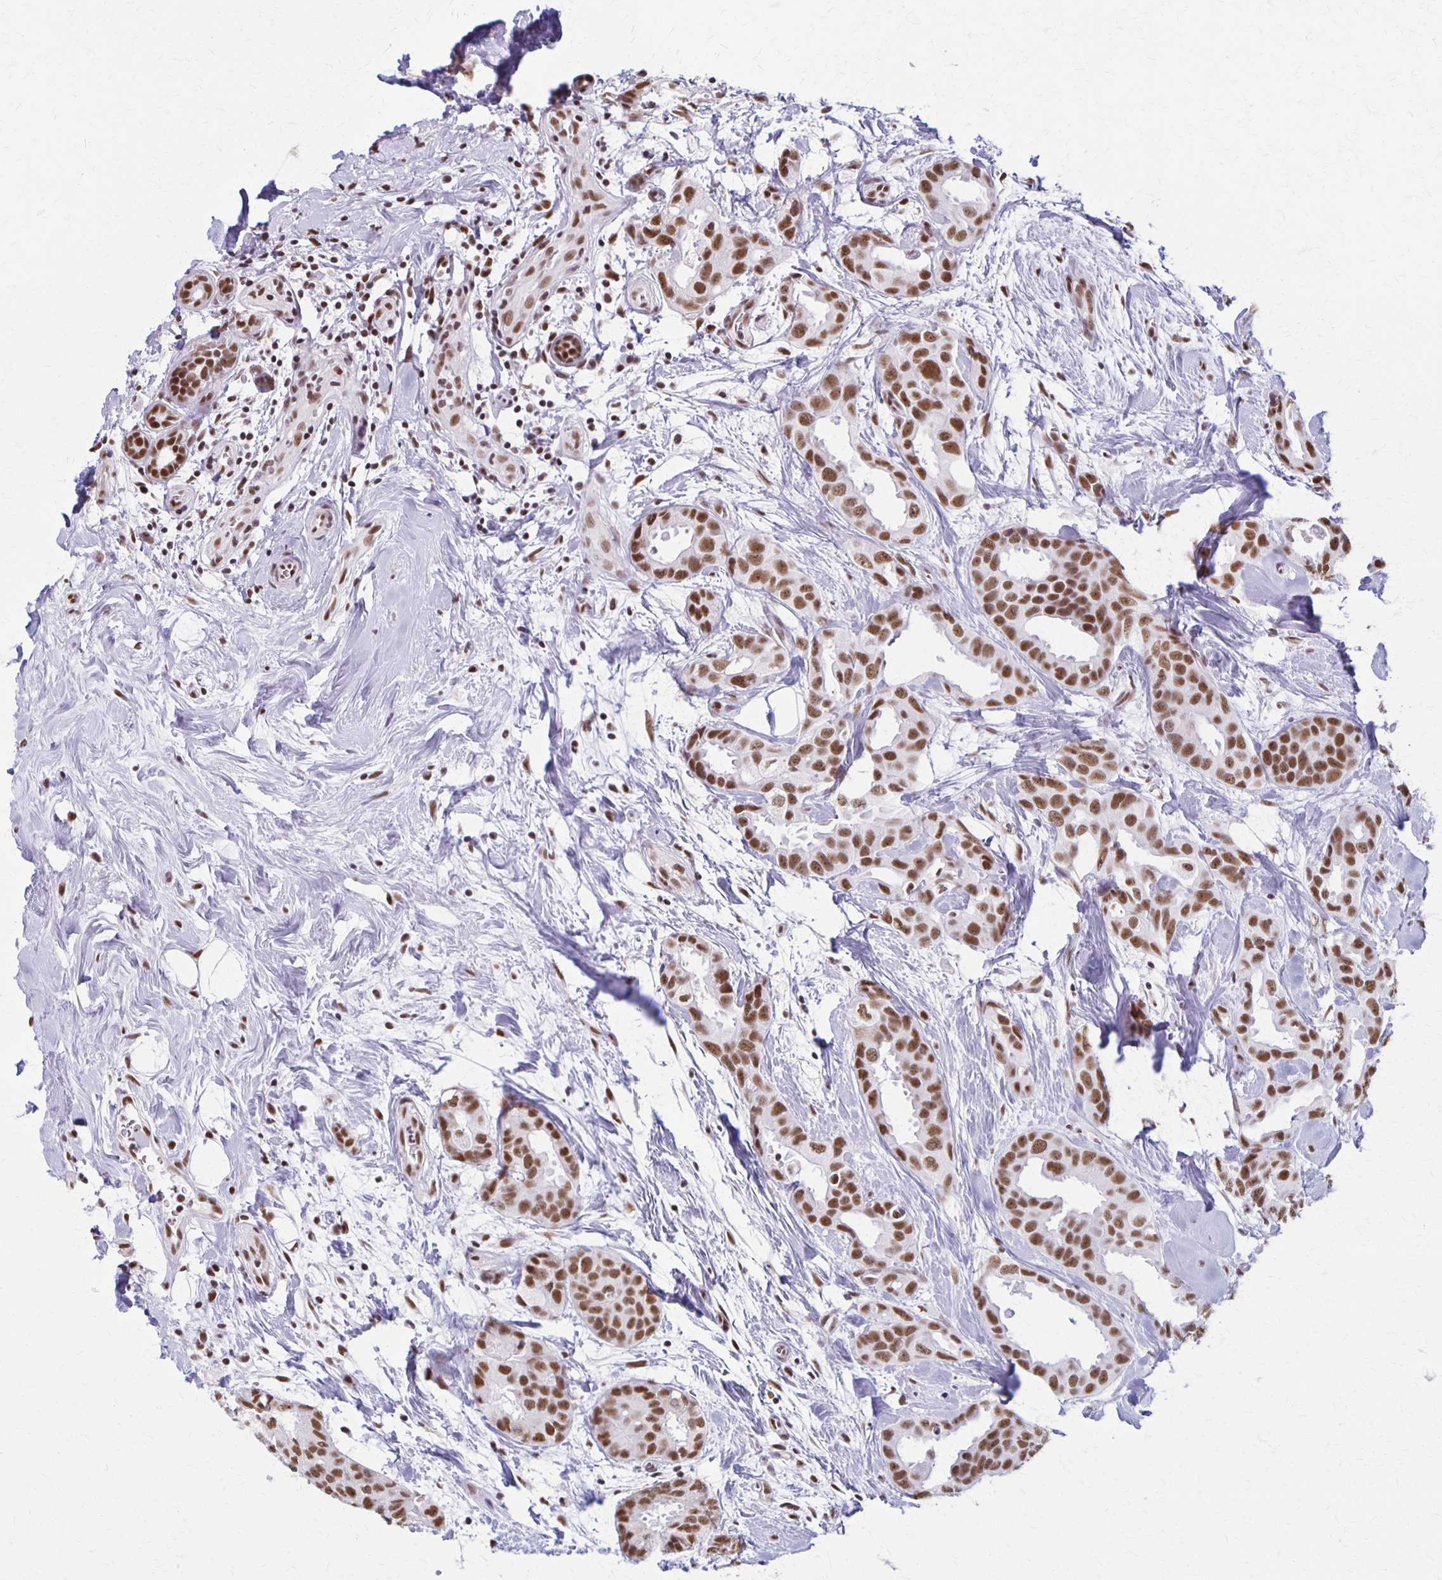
{"staining": {"intensity": "strong", "quantity": "25%-75%", "location": "nuclear"}, "tissue": "breast cancer", "cell_type": "Tumor cells", "image_type": "cancer", "snomed": [{"axis": "morphology", "description": "Duct carcinoma"}, {"axis": "topography", "description": "Breast"}], "caption": "Immunohistochemistry photomicrograph of neoplastic tissue: breast infiltrating ductal carcinoma stained using immunohistochemistry (IHC) displays high levels of strong protein expression localized specifically in the nuclear of tumor cells, appearing as a nuclear brown color.", "gene": "XRCC6", "patient": {"sex": "female", "age": 45}}